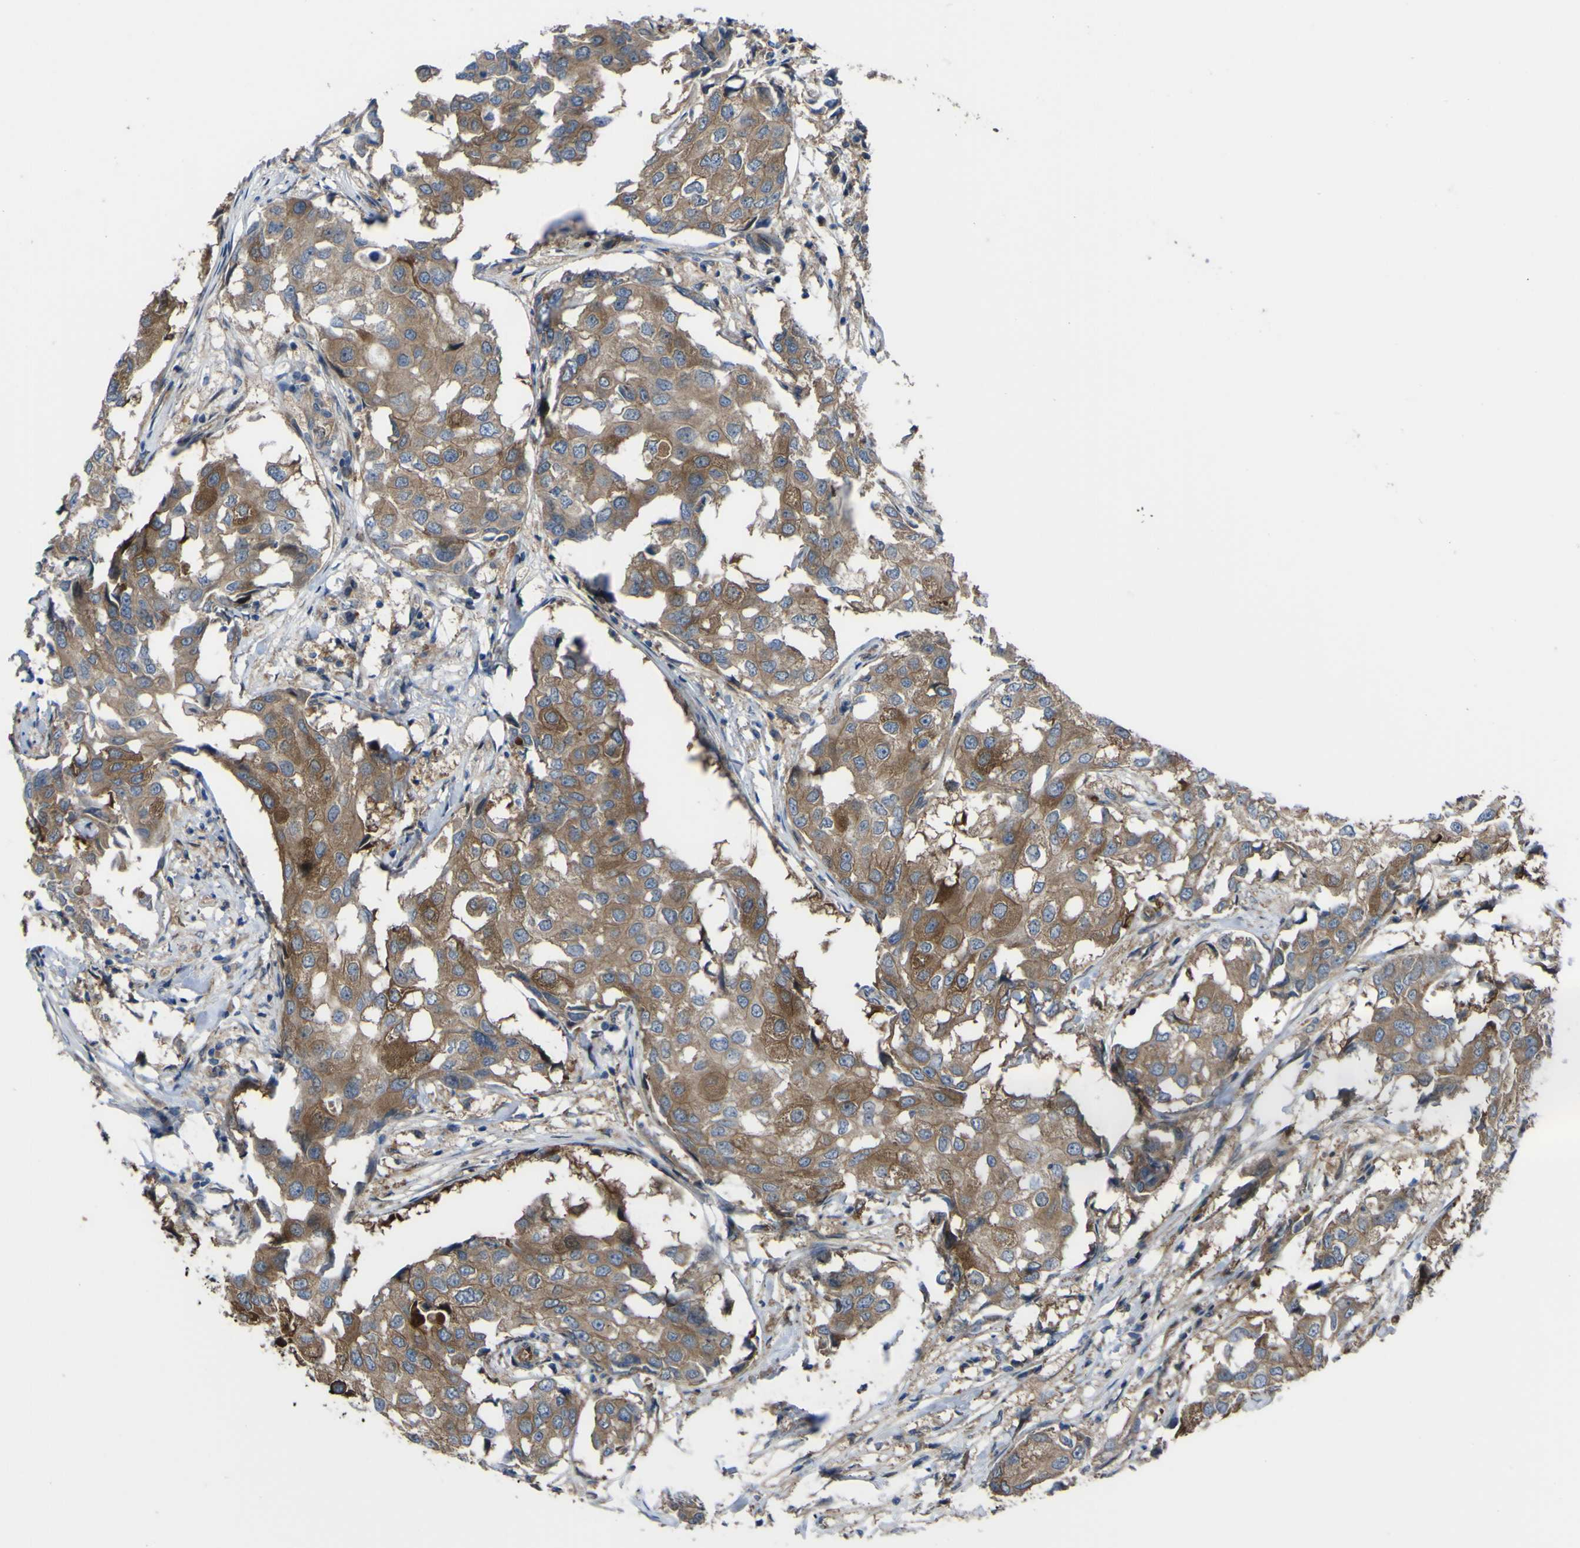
{"staining": {"intensity": "moderate", "quantity": ">75%", "location": "cytoplasmic/membranous"}, "tissue": "breast cancer", "cell_type": "Tumor cells", "image_type": "cancer", "snomed": [{"axis": "morphology", "description": "Duct carcinoma"}, {"axis": "topography", "description": "Breast"}], "caption": "Intraductal carcinoma (breast) stained with immunohistochemistry (IHC) shows moderate cytoplasmic/membranous staining in about >75% of tumor cells.", "gene": "FBXO30", "patient": {"sex": "female", "age": 27}}